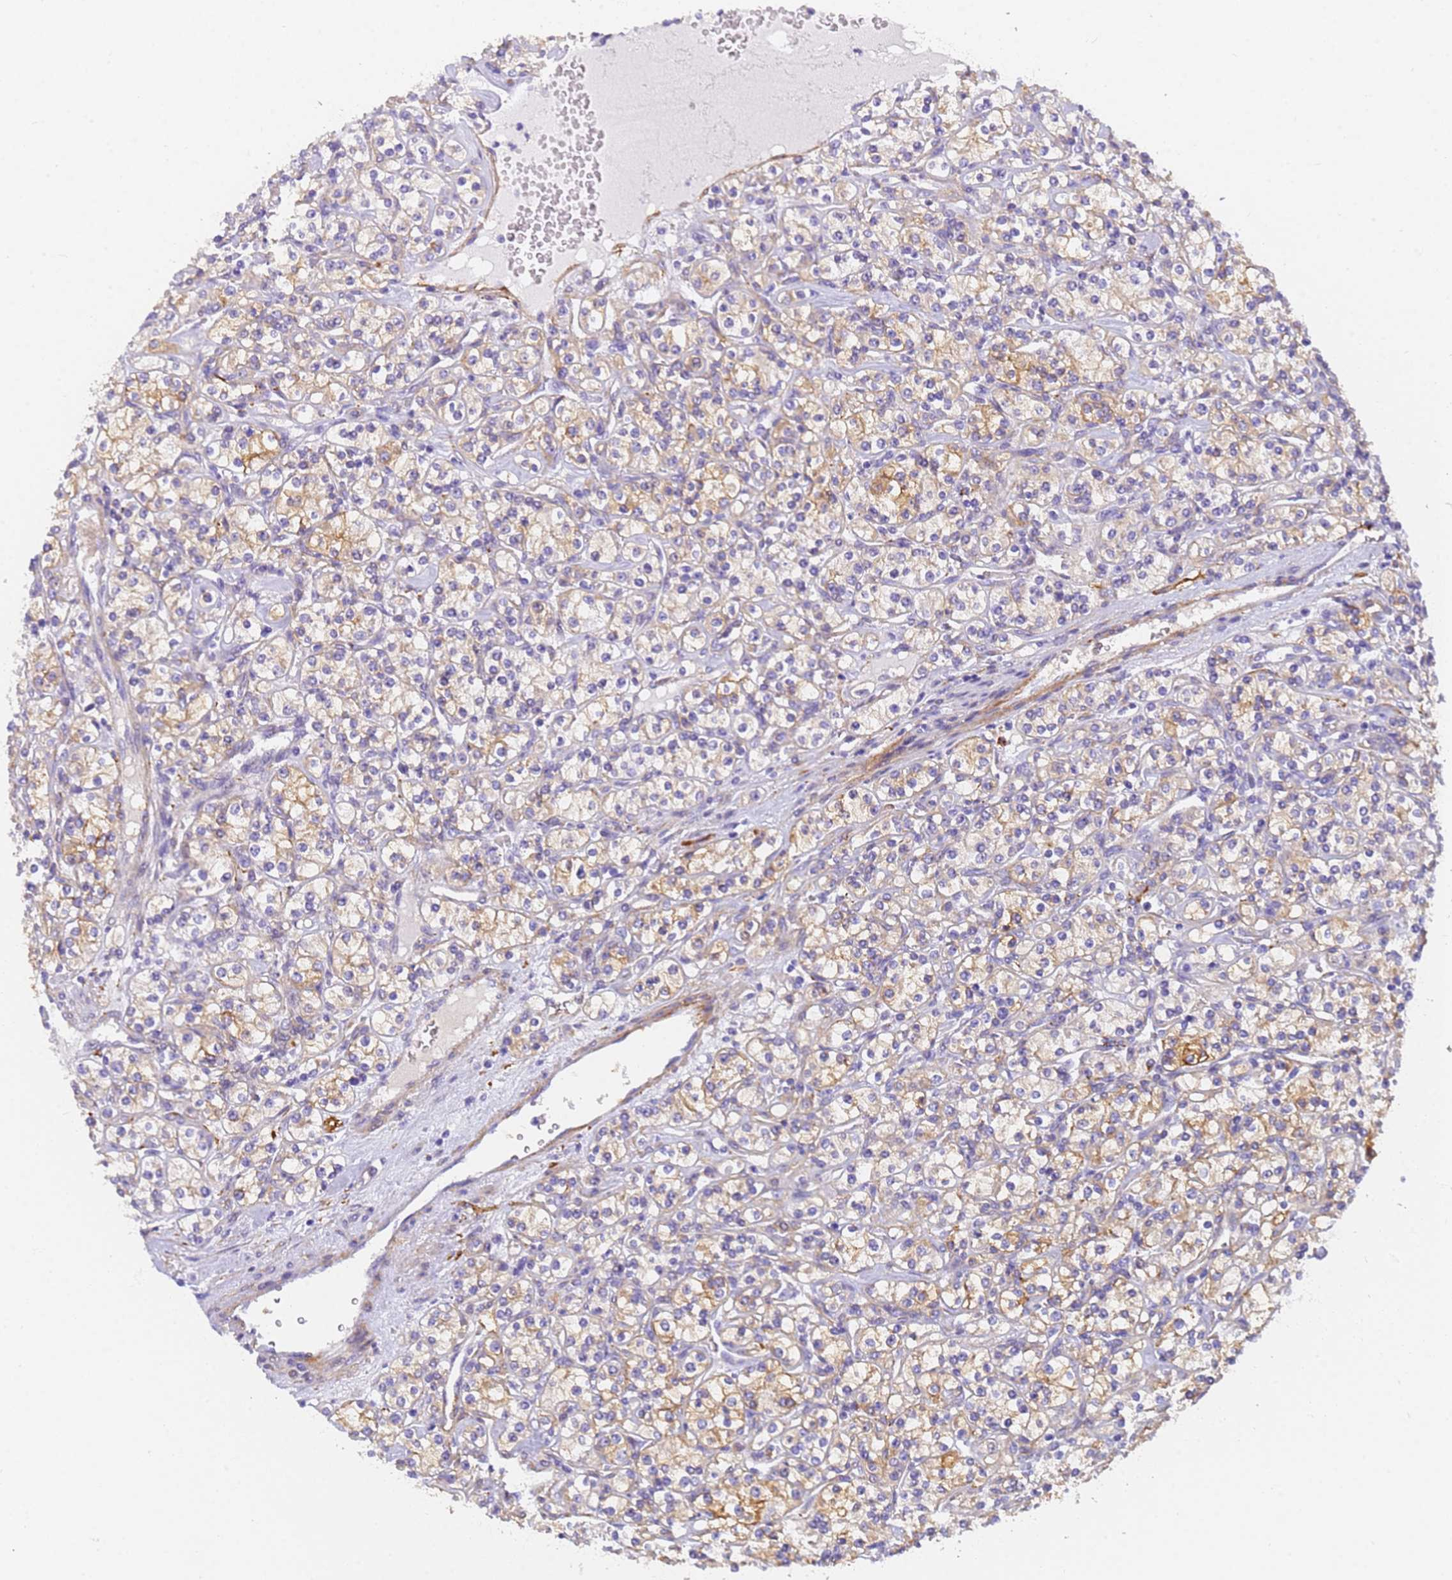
{"staining": {"intensity": "moderate", "quantity": "25%-75%", "location": "cytoplasmic/membranous"}, "tissue": "renal cancer", "cell_type": "Tumor cells", "image_type": "cancer", "snomed": [{"axis": "morphology", "description": "Adenocarcinoma, NOS"}, {"axis": "topography", "description": "Kidney"}], "caption": "This photomicrograph reveals immunohistochemistry staining of human renal cancer, with medium moderate cytoplasmic/membranous positivity in approximately 25%-75% of tumor cells.", "gene": "MVB12A", "patient": {"sex": "male", "age": 77}}